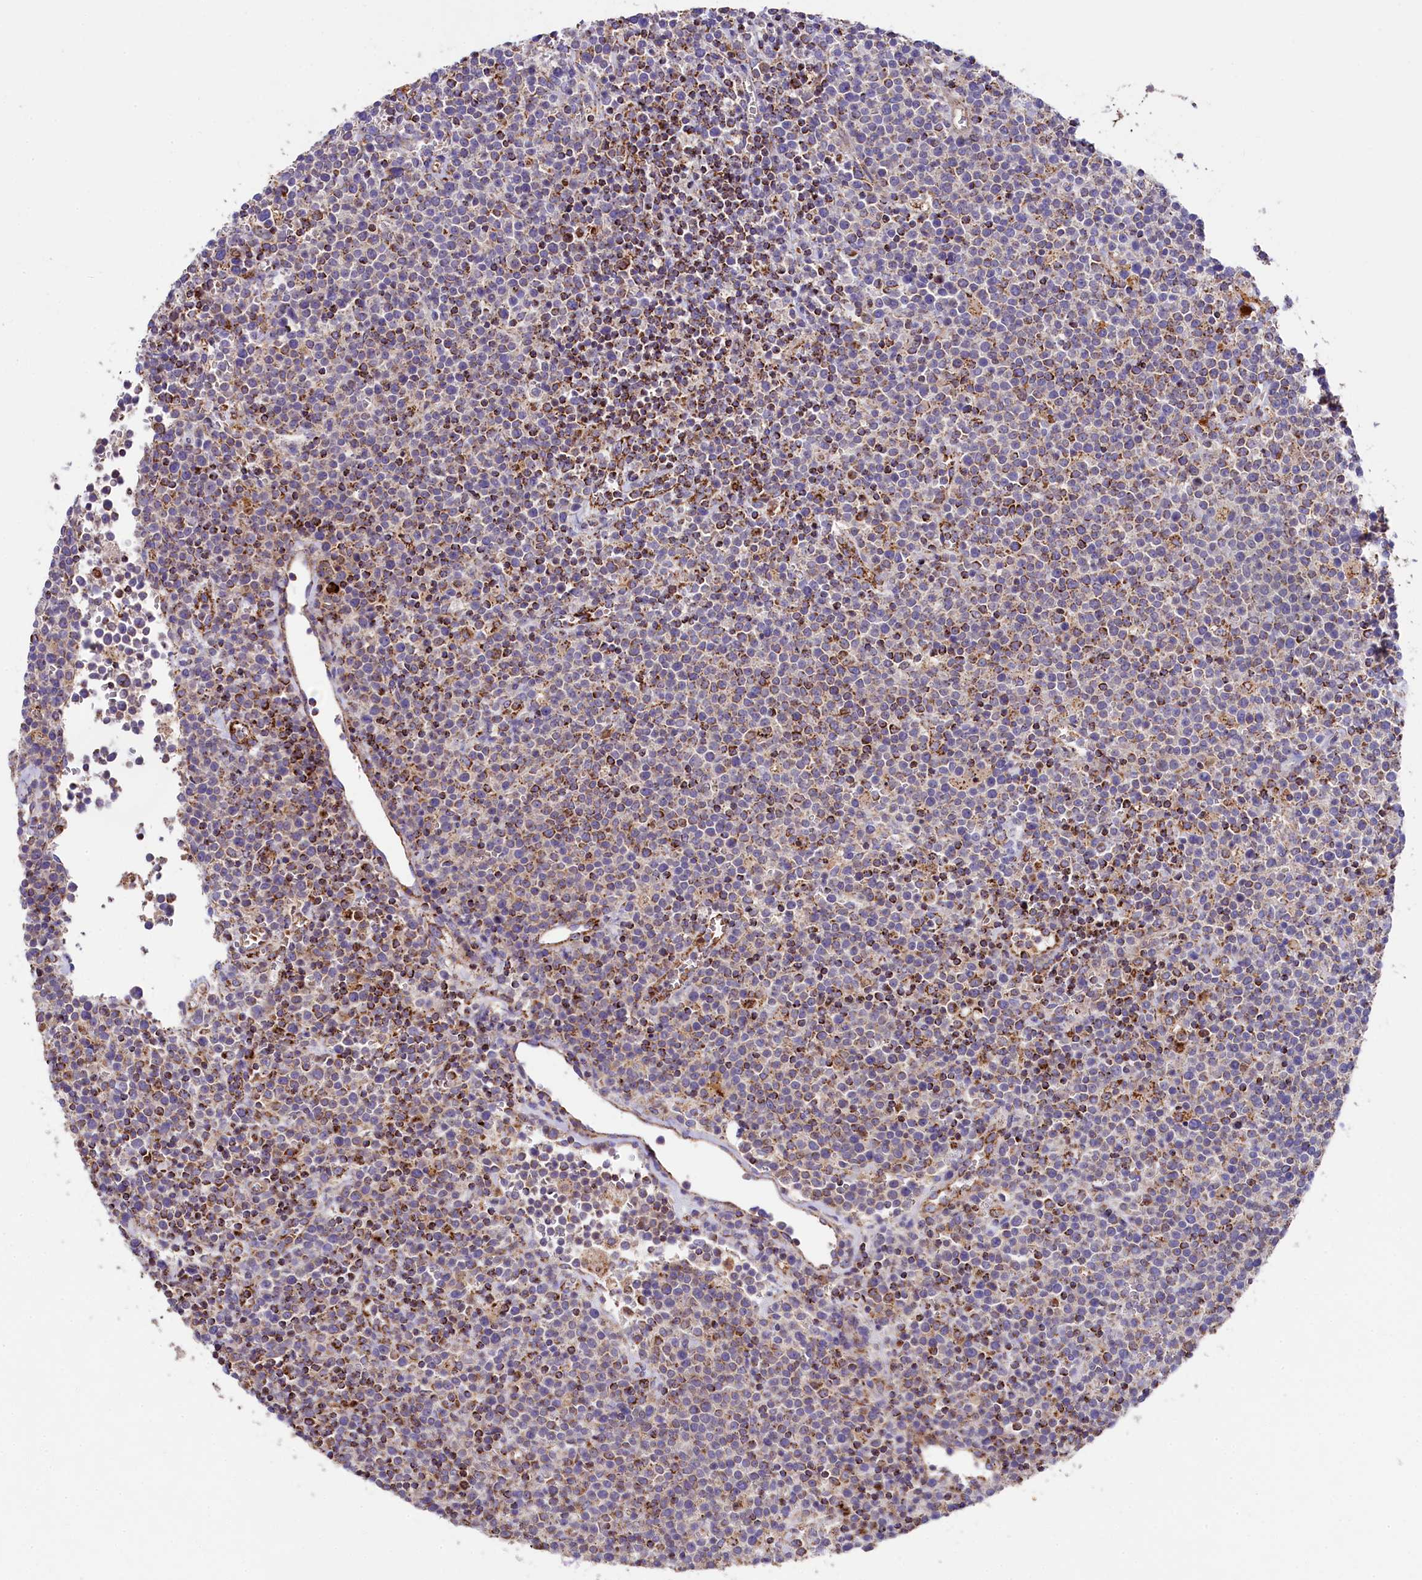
{"staining": {"intensity": "moderate", "quantity": "25%-75%", "location": "cytoplasmic/membranous"}, "tissue": "lymphoma", "cell_type": "Tumor cells", "image_type": "cancer", "snomed": [{"axis": "morphology", "description": "Malignant lymphoma, non-Hodgkin's type, High grade"}, {"axis": "topography", "description": "Lymph node"}], "caption": "About 25%-75% of tumor cells in human malignant lymphoma, non-Hodgkin's type (high-grade) exhibit moderate cytoplasmic/membranous protein positivity as visualized by brown immunohistochemical staining.", "gene": "CLYBL", "patient": {"sex": "male", "age": 61}}